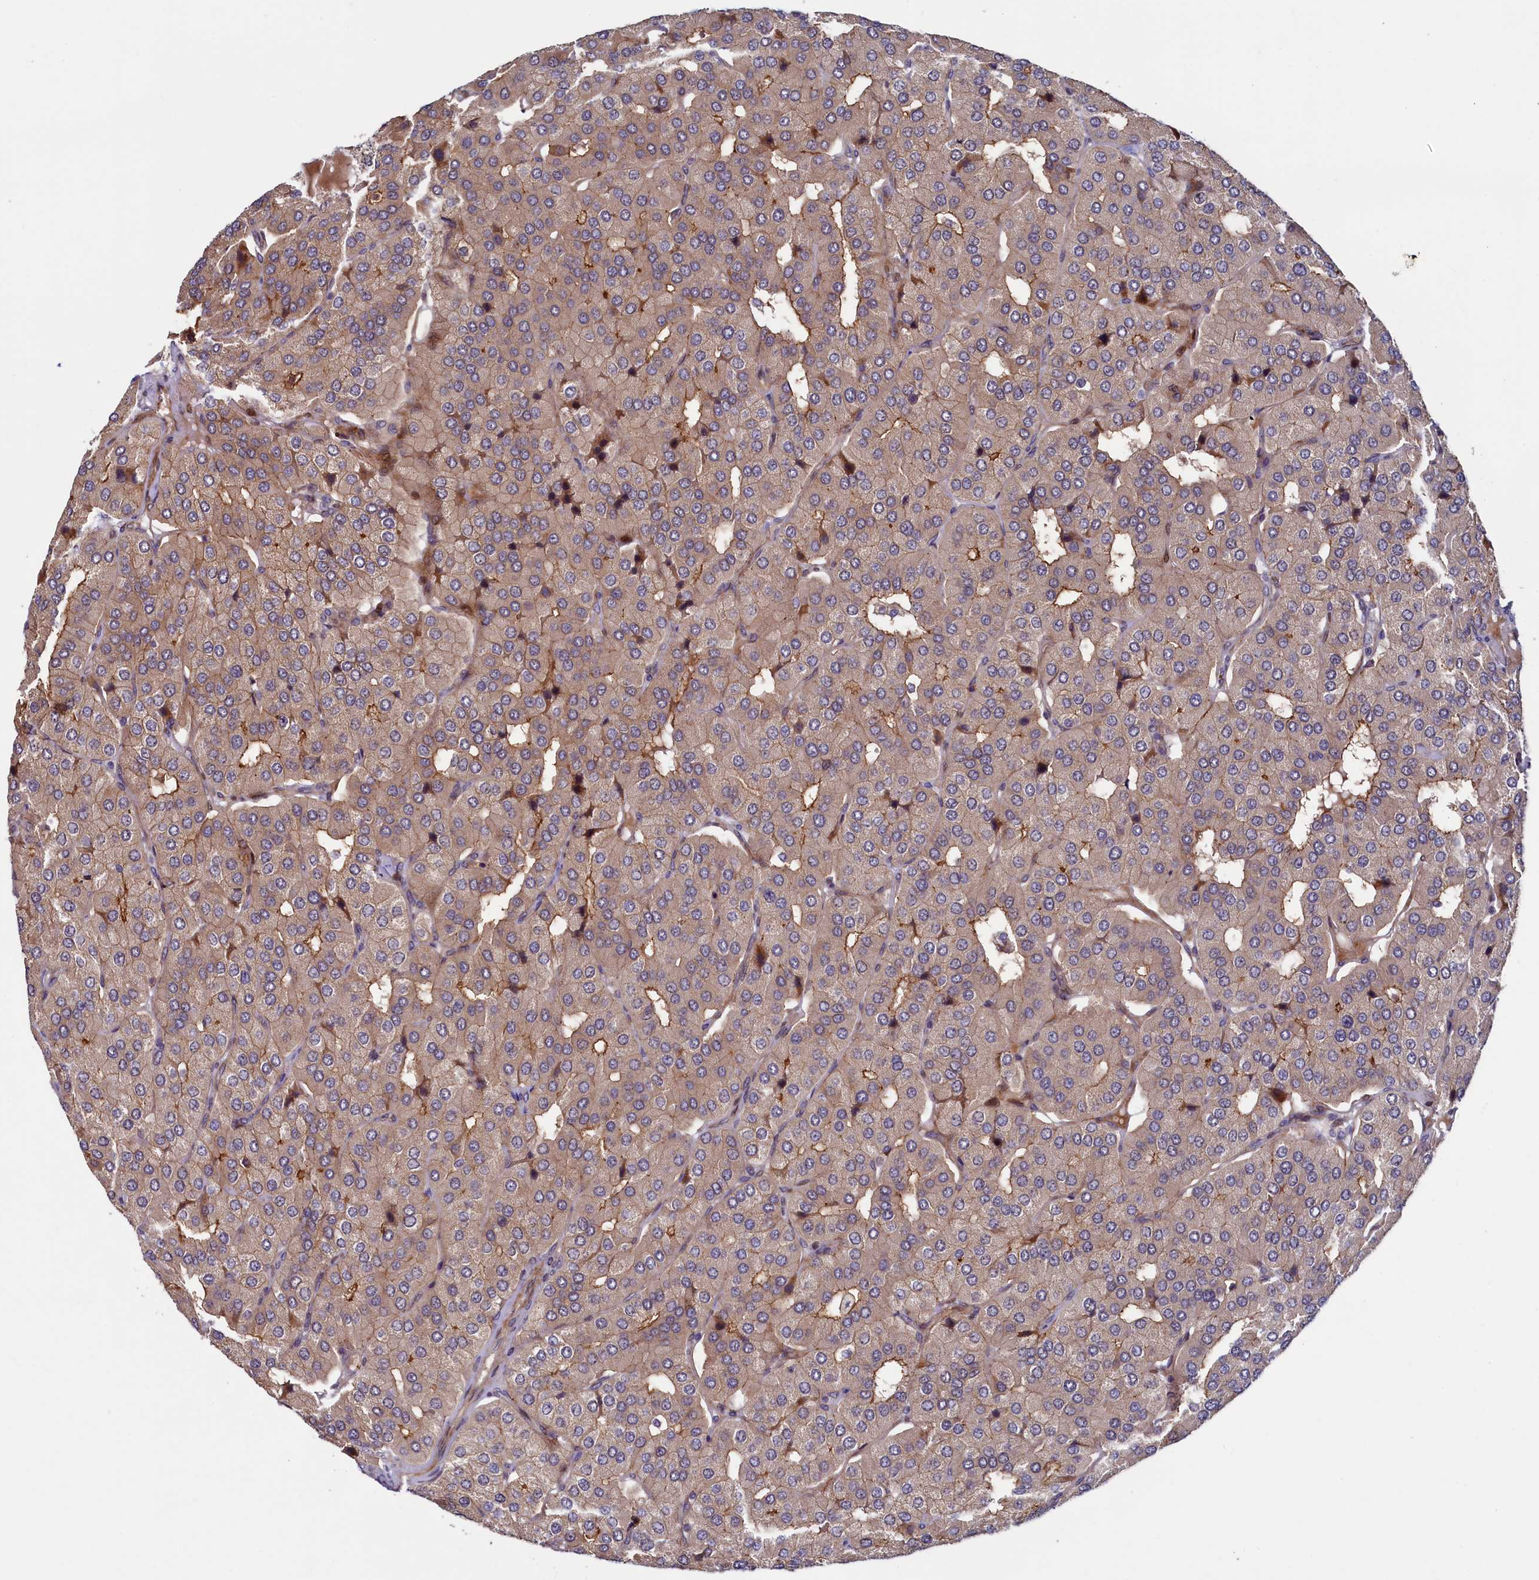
{"staining": {"intensity": "weak", "quantity": "25%-75%", "location": "cytoplasmic/membranous"}, "tissue": "parathyroid gland", "cell_type": "Glandular cells", "image_type": "normal", "snomed": [{"axis": "morphology", "description": "Normal tissue, NOS"}, {"axis": "morphology", "description": "Adenoma, NOS"}, {"axis": "topography", "description": "Parathyroid gland"}], "caption": "This is an image of IHC staining of unremarkable parathyroid gland, which shows weak expression in the cytoplasmic/membranous of glandular cells.", "gene": "PIK3C3", "patient": {"sex": "female", "age": 86}}